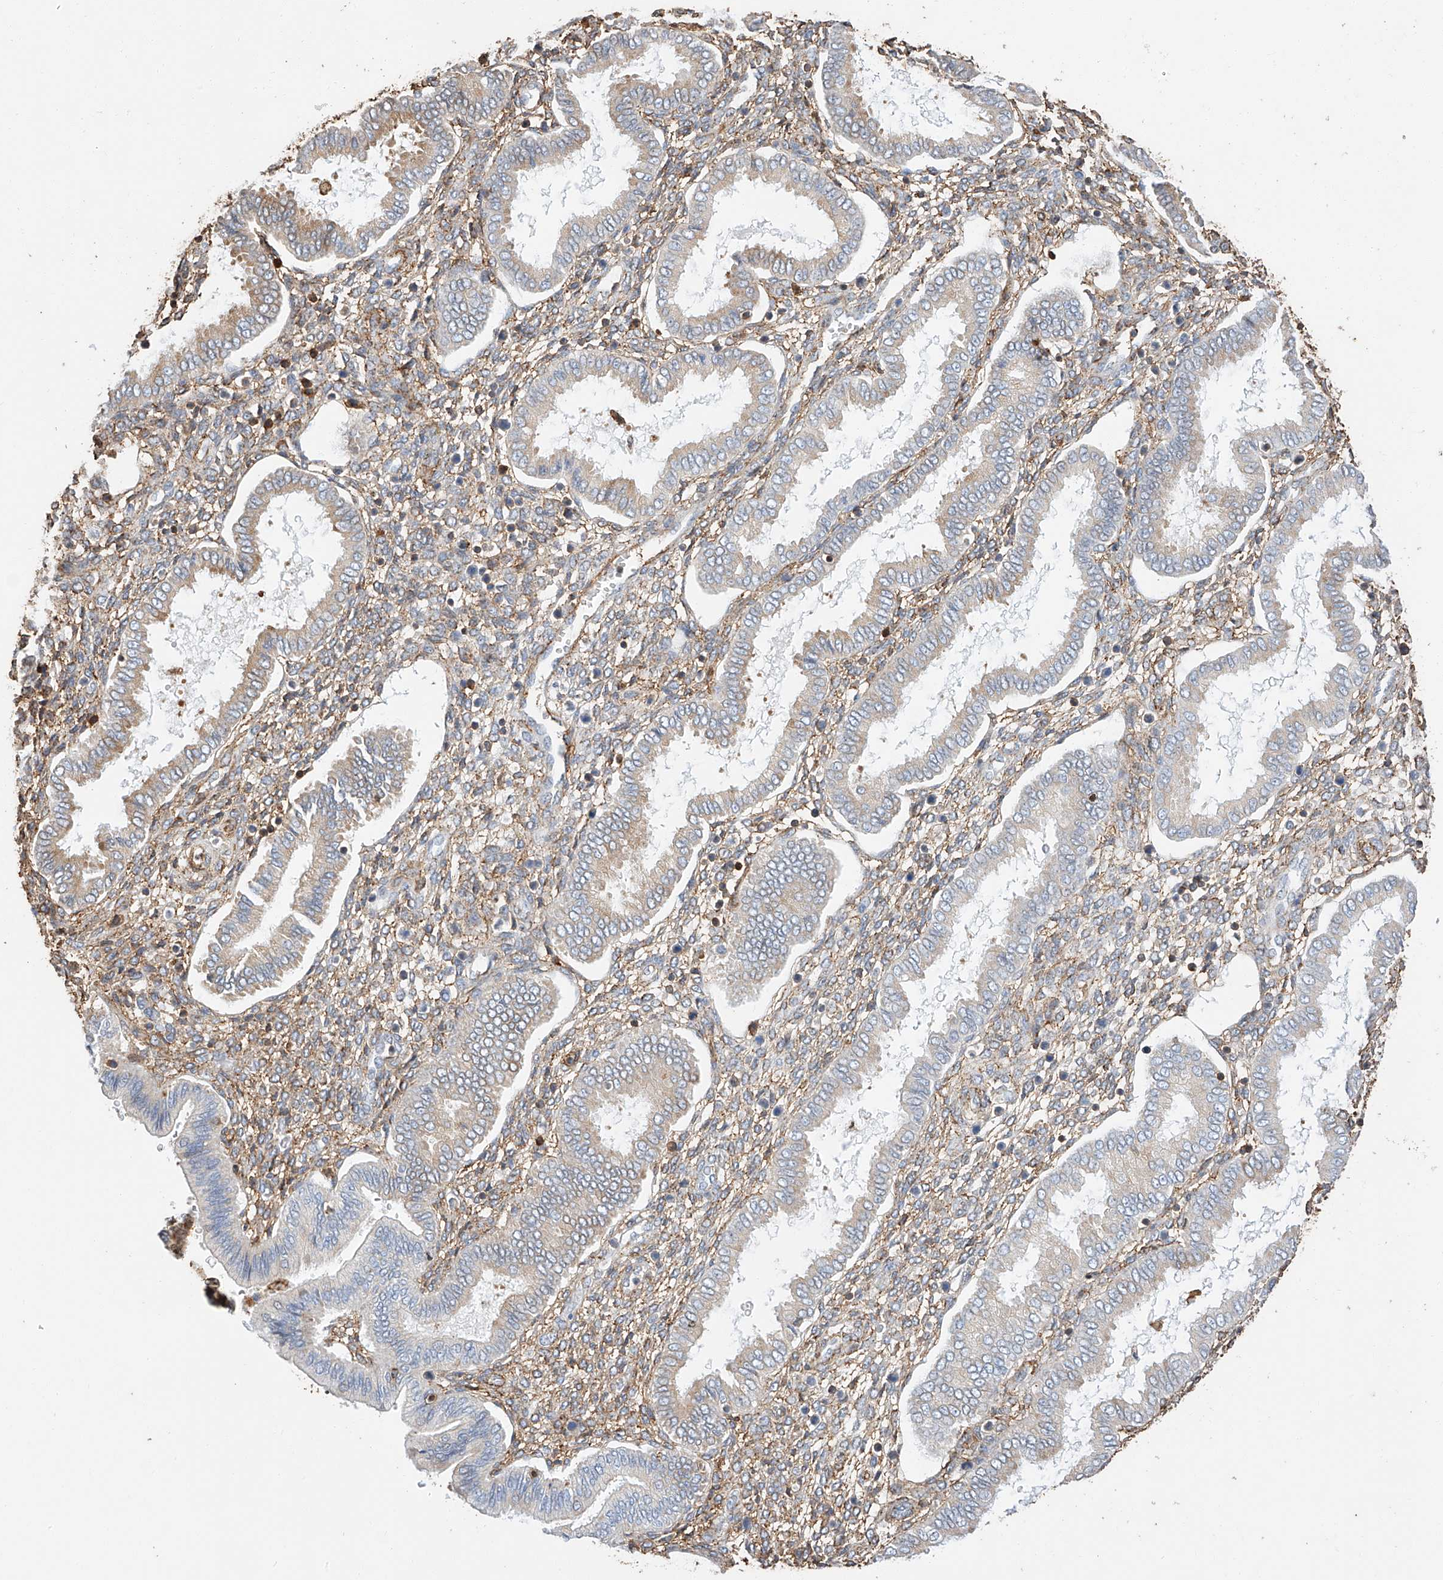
{"staining": {"intensity": "moderate", "quantity": ">75%", "location": "cytoplasmic/membranous"}, "tissue": "endometrium", "cell_type": "Cells in endometrial stroma", "image_type": "normal", "snomed": [{"axis": "morphology", "description": "Normal tissue, NOS"}, {"axis": "topography", "description": "Endometrium"}], "caption": "IHC histopathology image of normal endometrium: human endometrium stained using immunohistochemistry (IHC) exhibits medium levels of moderate protein expression localized specifically in the cytoplasmic/membranous of cells in endometrial stroma, appearing as a cytoplasmic/membranous brown color.", "gene": "WFS1", "patient": {"sex": "female", "age": 24}}